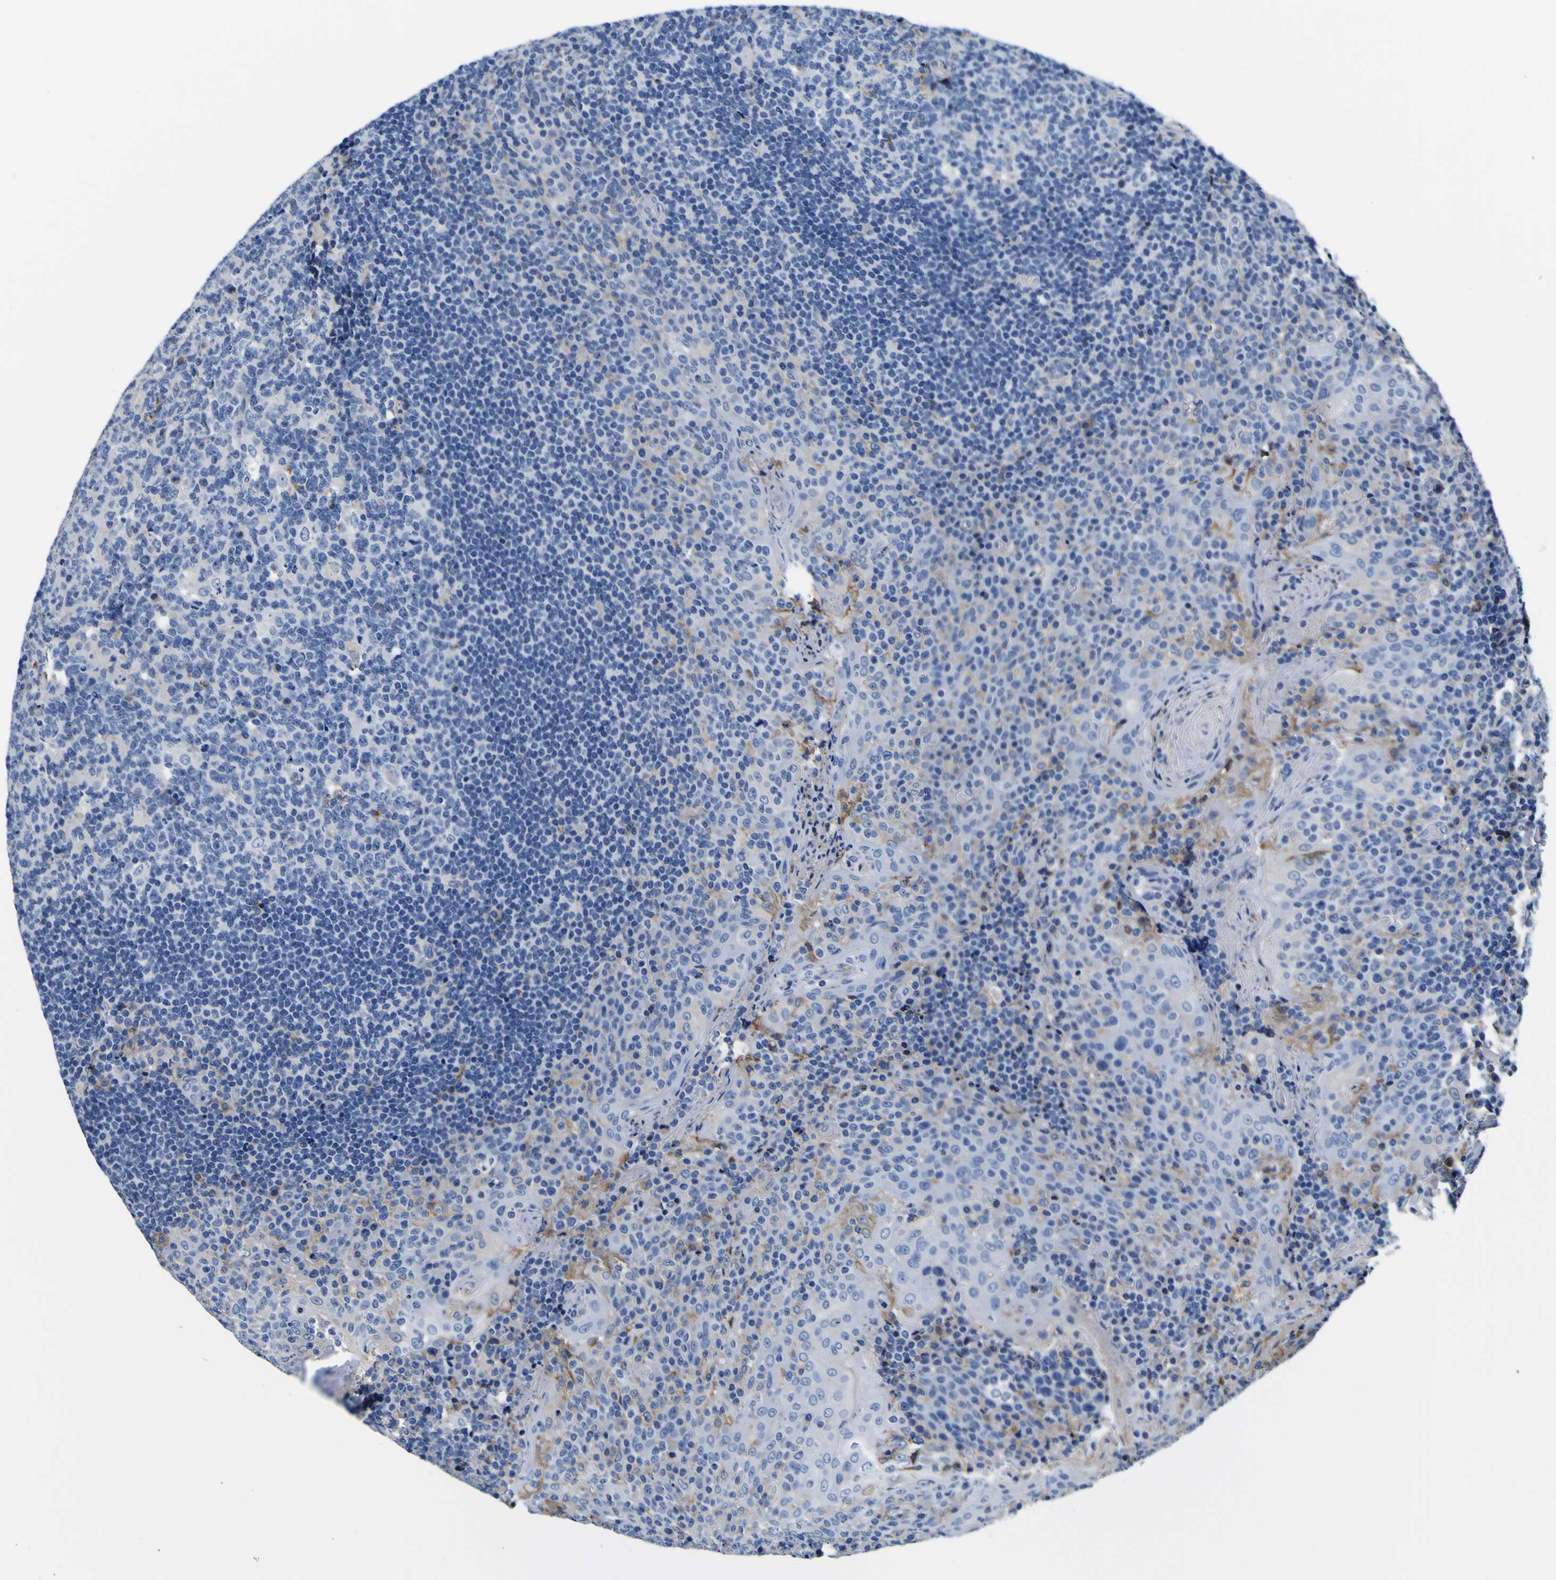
{"staining": {"intensity": "moderate", "quantity": "<25%", "location": "cytoplasmic/membranous"}, "tissue": "tonsil", "cell_type": "Germinal center cells", "image_type": "normal", "snomed": [{"axis": "morphology", "description": "Normal tissue, NOS"}, {"axis": "topography", "description": "Tonsil"}], "caption": "Immunohistochemical staining of benign tonsil reveals low levels of moderate cytoplasmic/membranous expression in approximately <25% of germinal center cells.", "gene": "PXDN", "patient": {"sex": "male", "age": 17}}